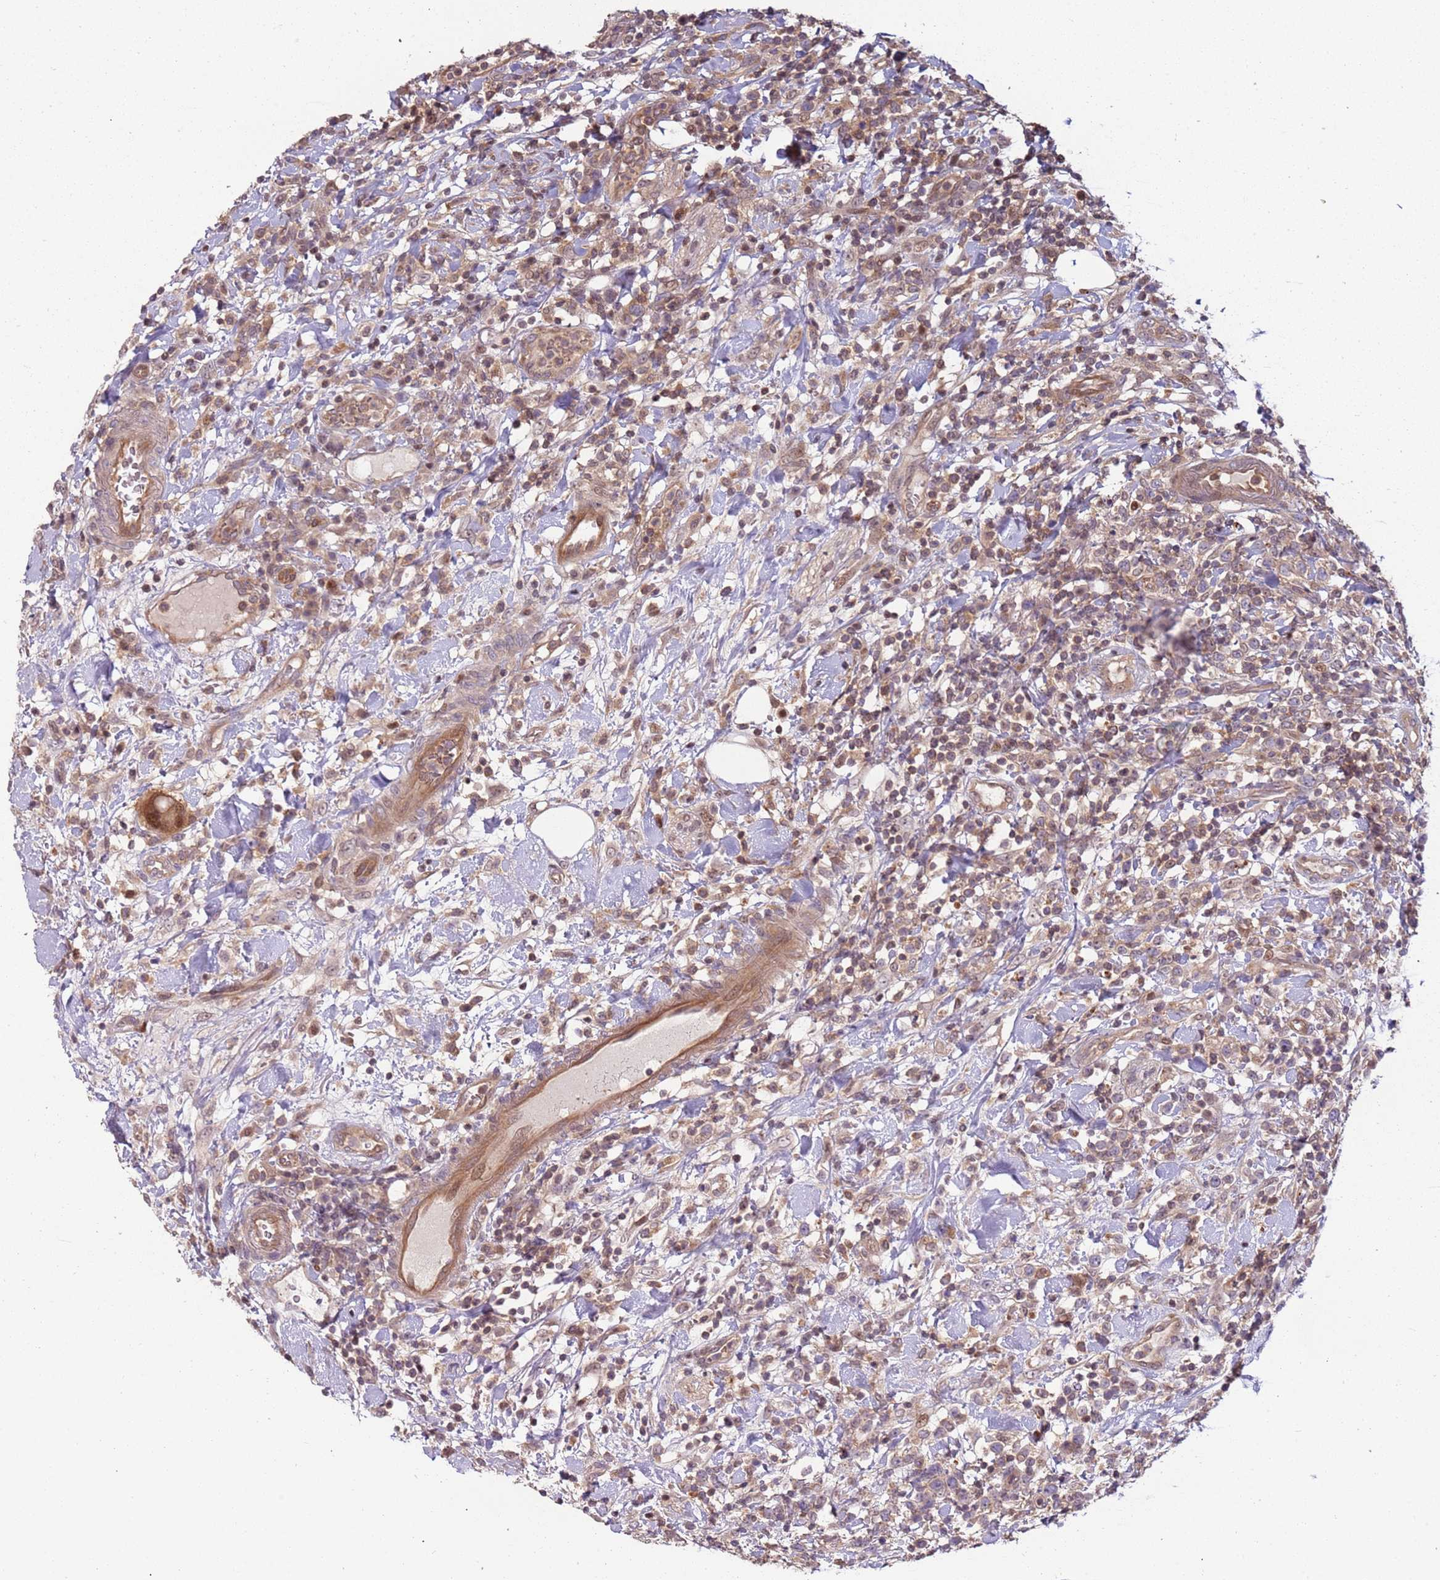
{"staining": {"intensity": "moderate", "quantity": "25%-75%", "location": "cytoplasmic/membranous"}, "tissue": "lymphoma", "cell_type": "Tumor cells", "image_type": "cancer", "snomed": [{"axis": "morphology", "description": "Malignant lymphoma, non-Hodgkin's type, High grade"}, {"axis": "topography", "description": "Colon"}], "caption": "Tumor cells demonstrate moderate cytoplasmic/membranous staining in about 25%-75% of cells in lymphoma.", "gene": "GSTO2", "patient": {"sex": "female", "age": 53}}